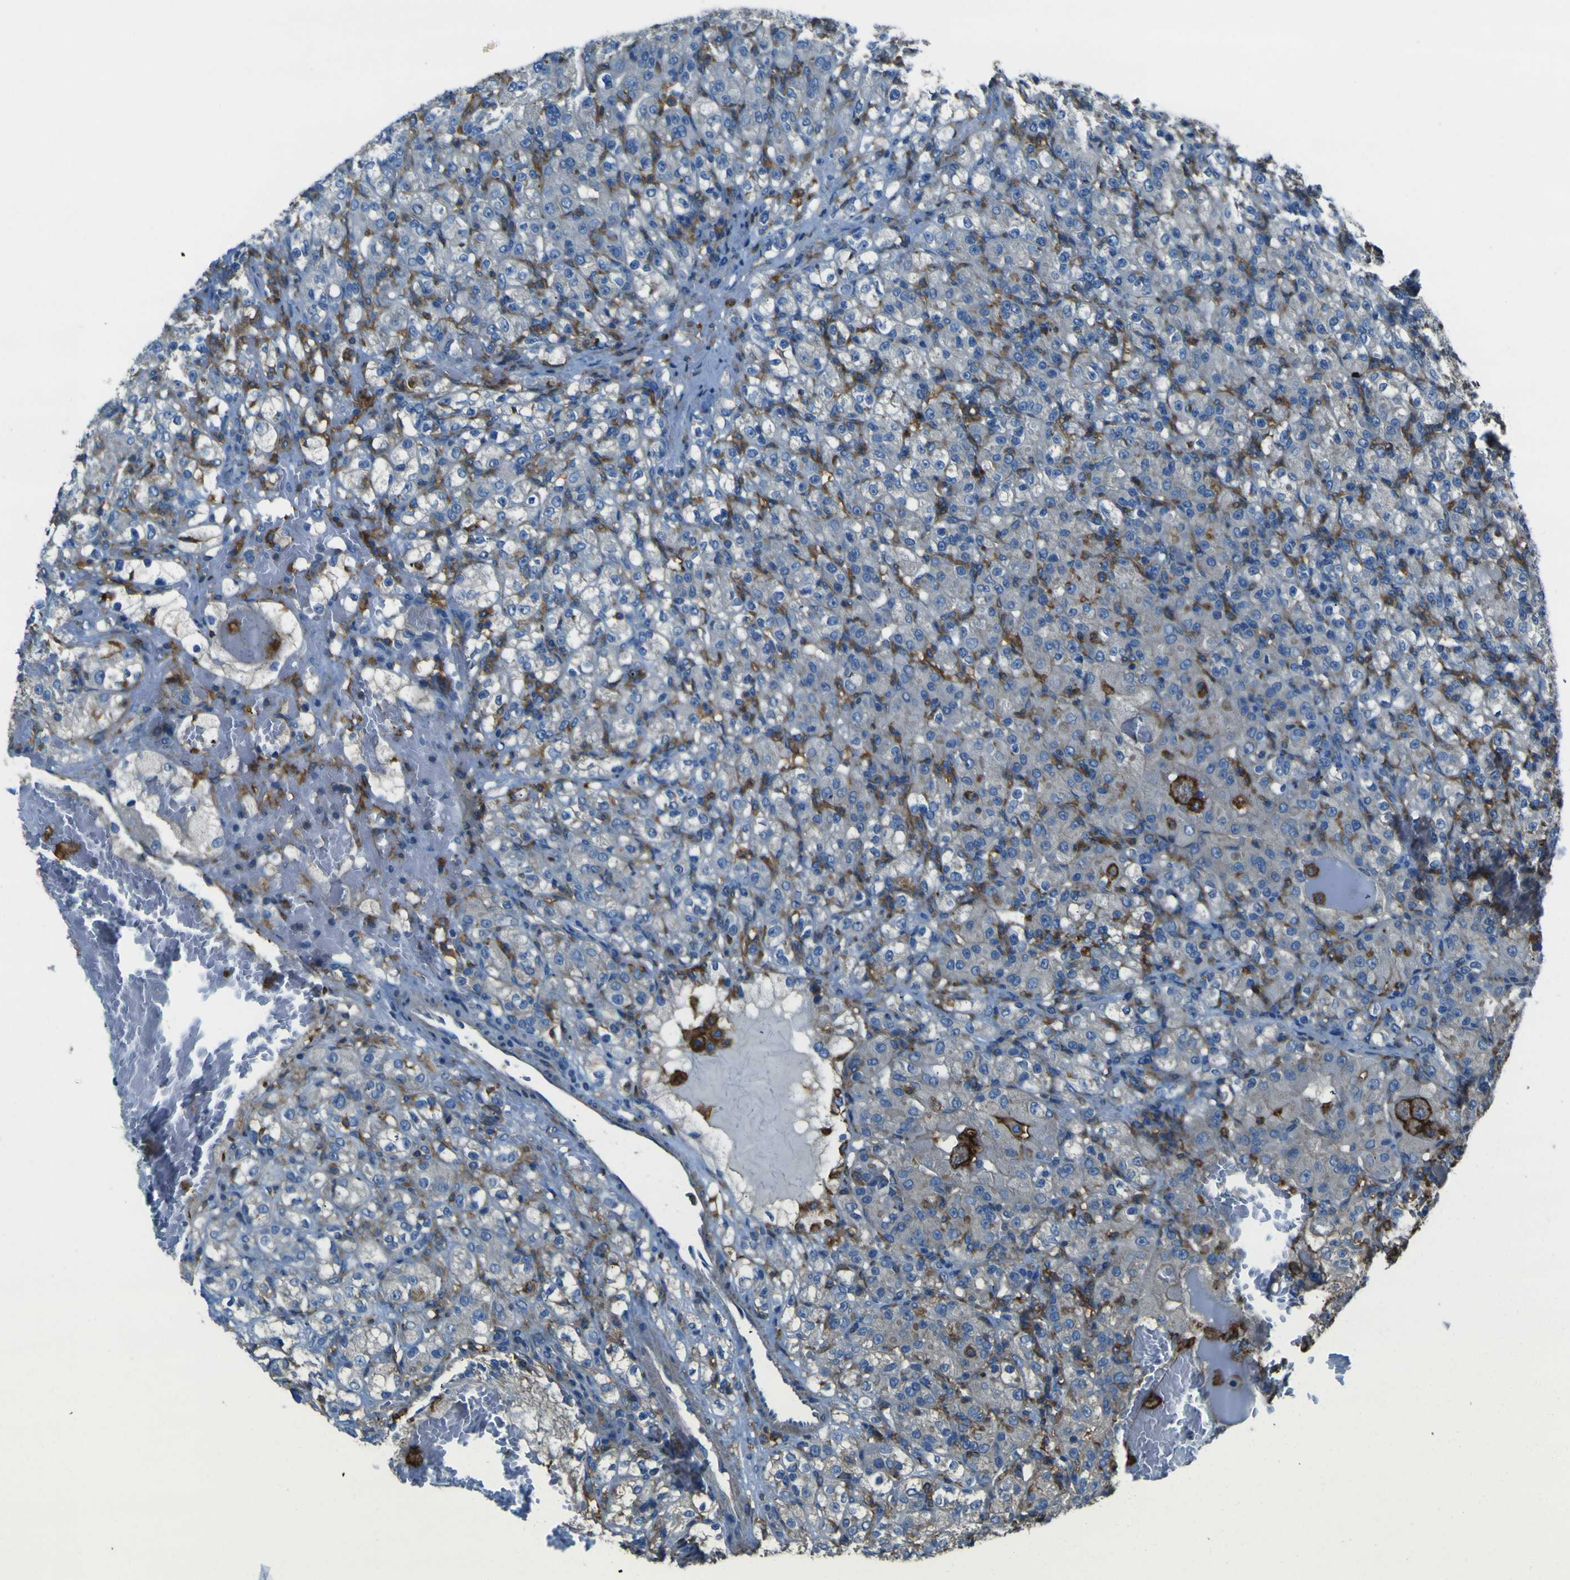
{"staining": {"intensity": "negative", "quantity": "none", "location": "none"}, "tissue": "renal cancer", "cell_type": "Tumor cells", "image_type": "cancer", "snomed": [{"axis": "morphology", "description": "Adenocarcinoma, NOS"}, {"axis": "topography", "description": "Kidney"}], "caption": "Immunohistochemistry histopathology image of neoplastic tissue: human renal adenocarcinoma stained with DAB (3,3'-diaminobenzidine) displays no significant protein positivity in tumor cells.", "gene": "LAIR1", "patient": {"sex": "male", "age": 61}}